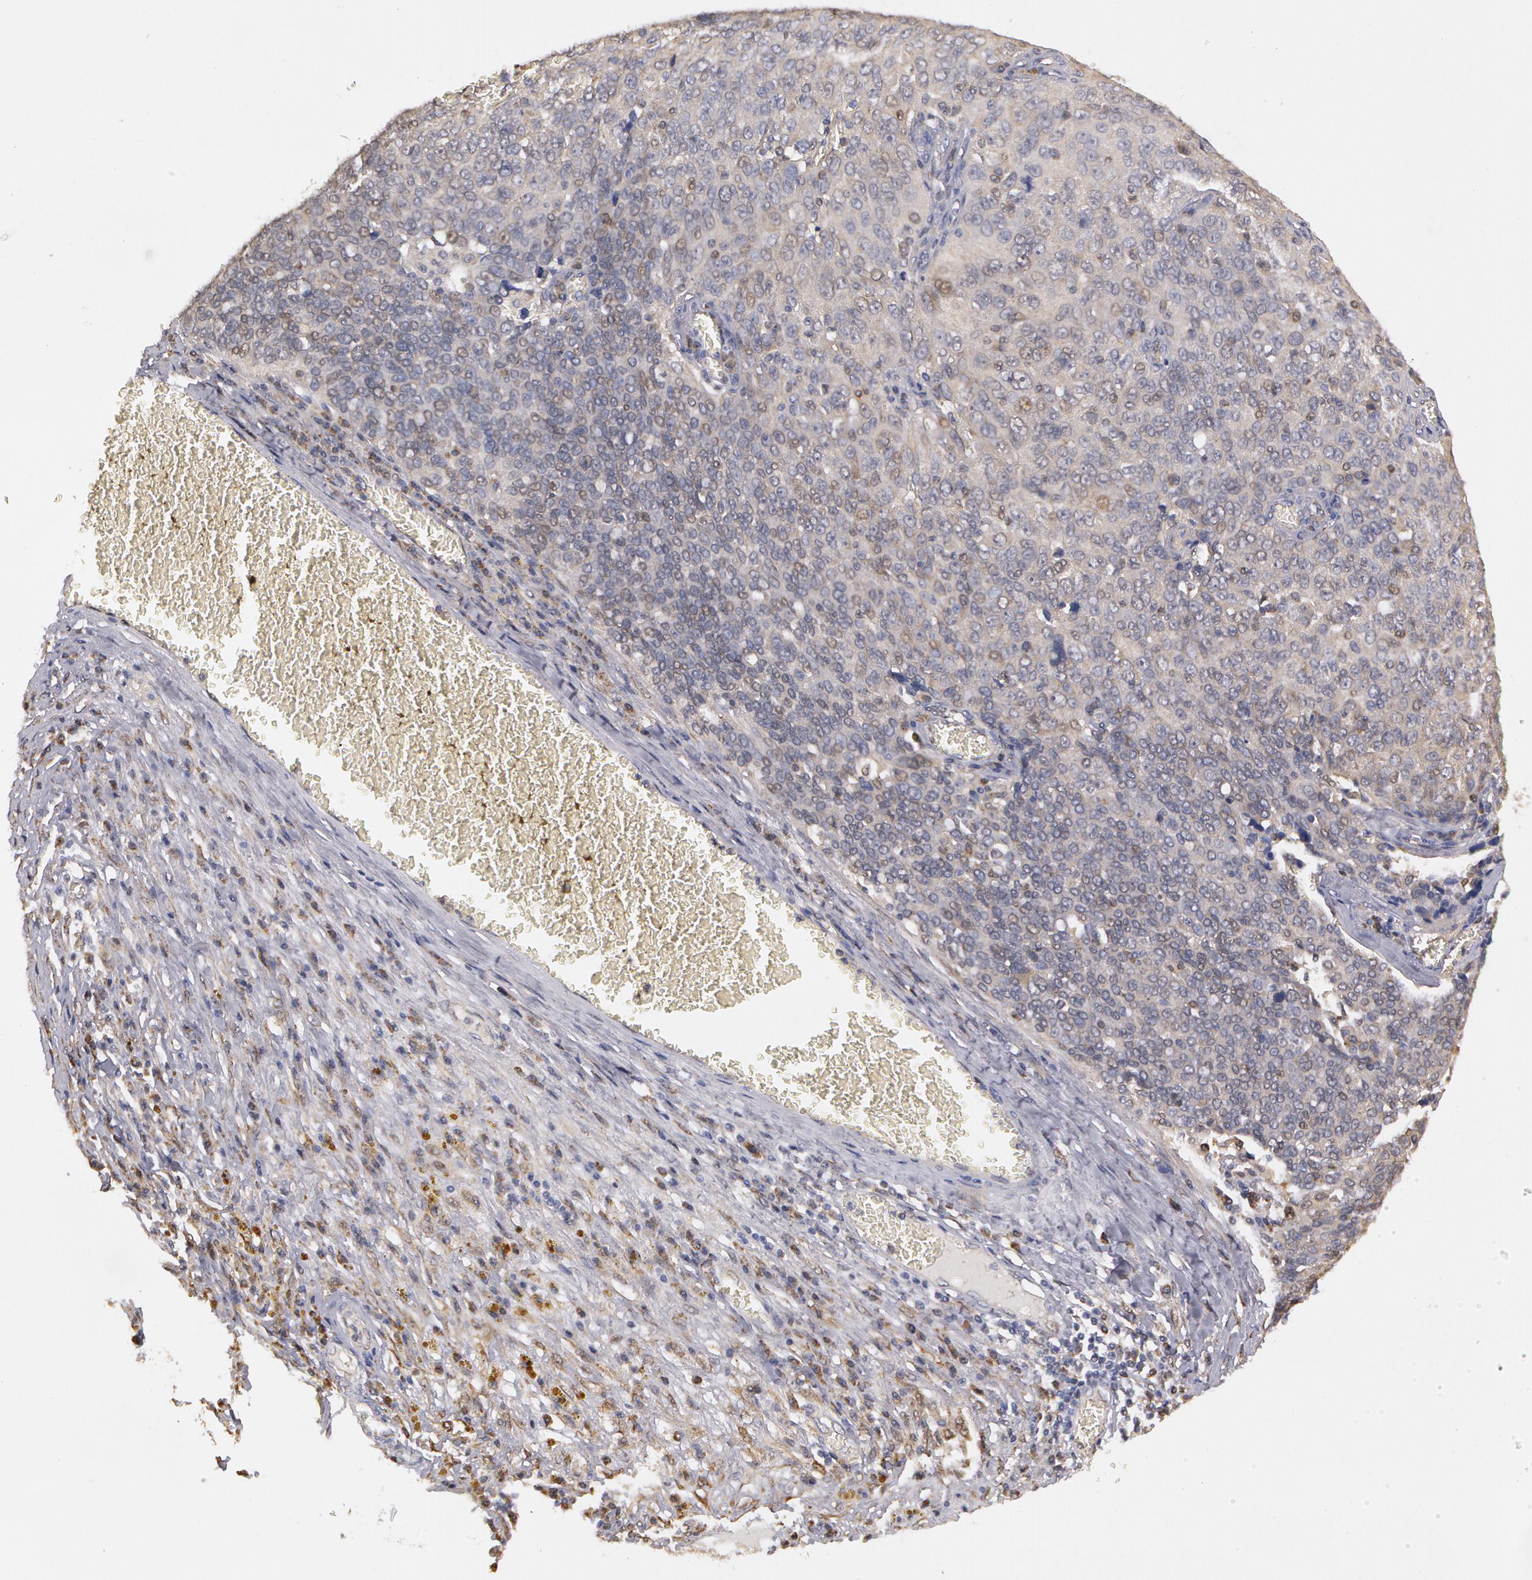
{"staining": {"intensity": "weak", "quantity": "25%-75%", "location": "cytoplasmic/membranous"}, "tissue": "ovarian cancer", "cell_type": "Tumor cells", "image_type": "cancer", "snomed": [{"axis": "morphology", "description": "Carcinoma, endometroid"}, {"axis": "topography", "description": "Ovary"}], "caption": "A brown stain shows weak cytoplasmic/membranous staining of a protein in human ovarian endometroid carcinoma tumor cells.", "gene": "MPST", "patient": {"sex": "female", "age": 75}}